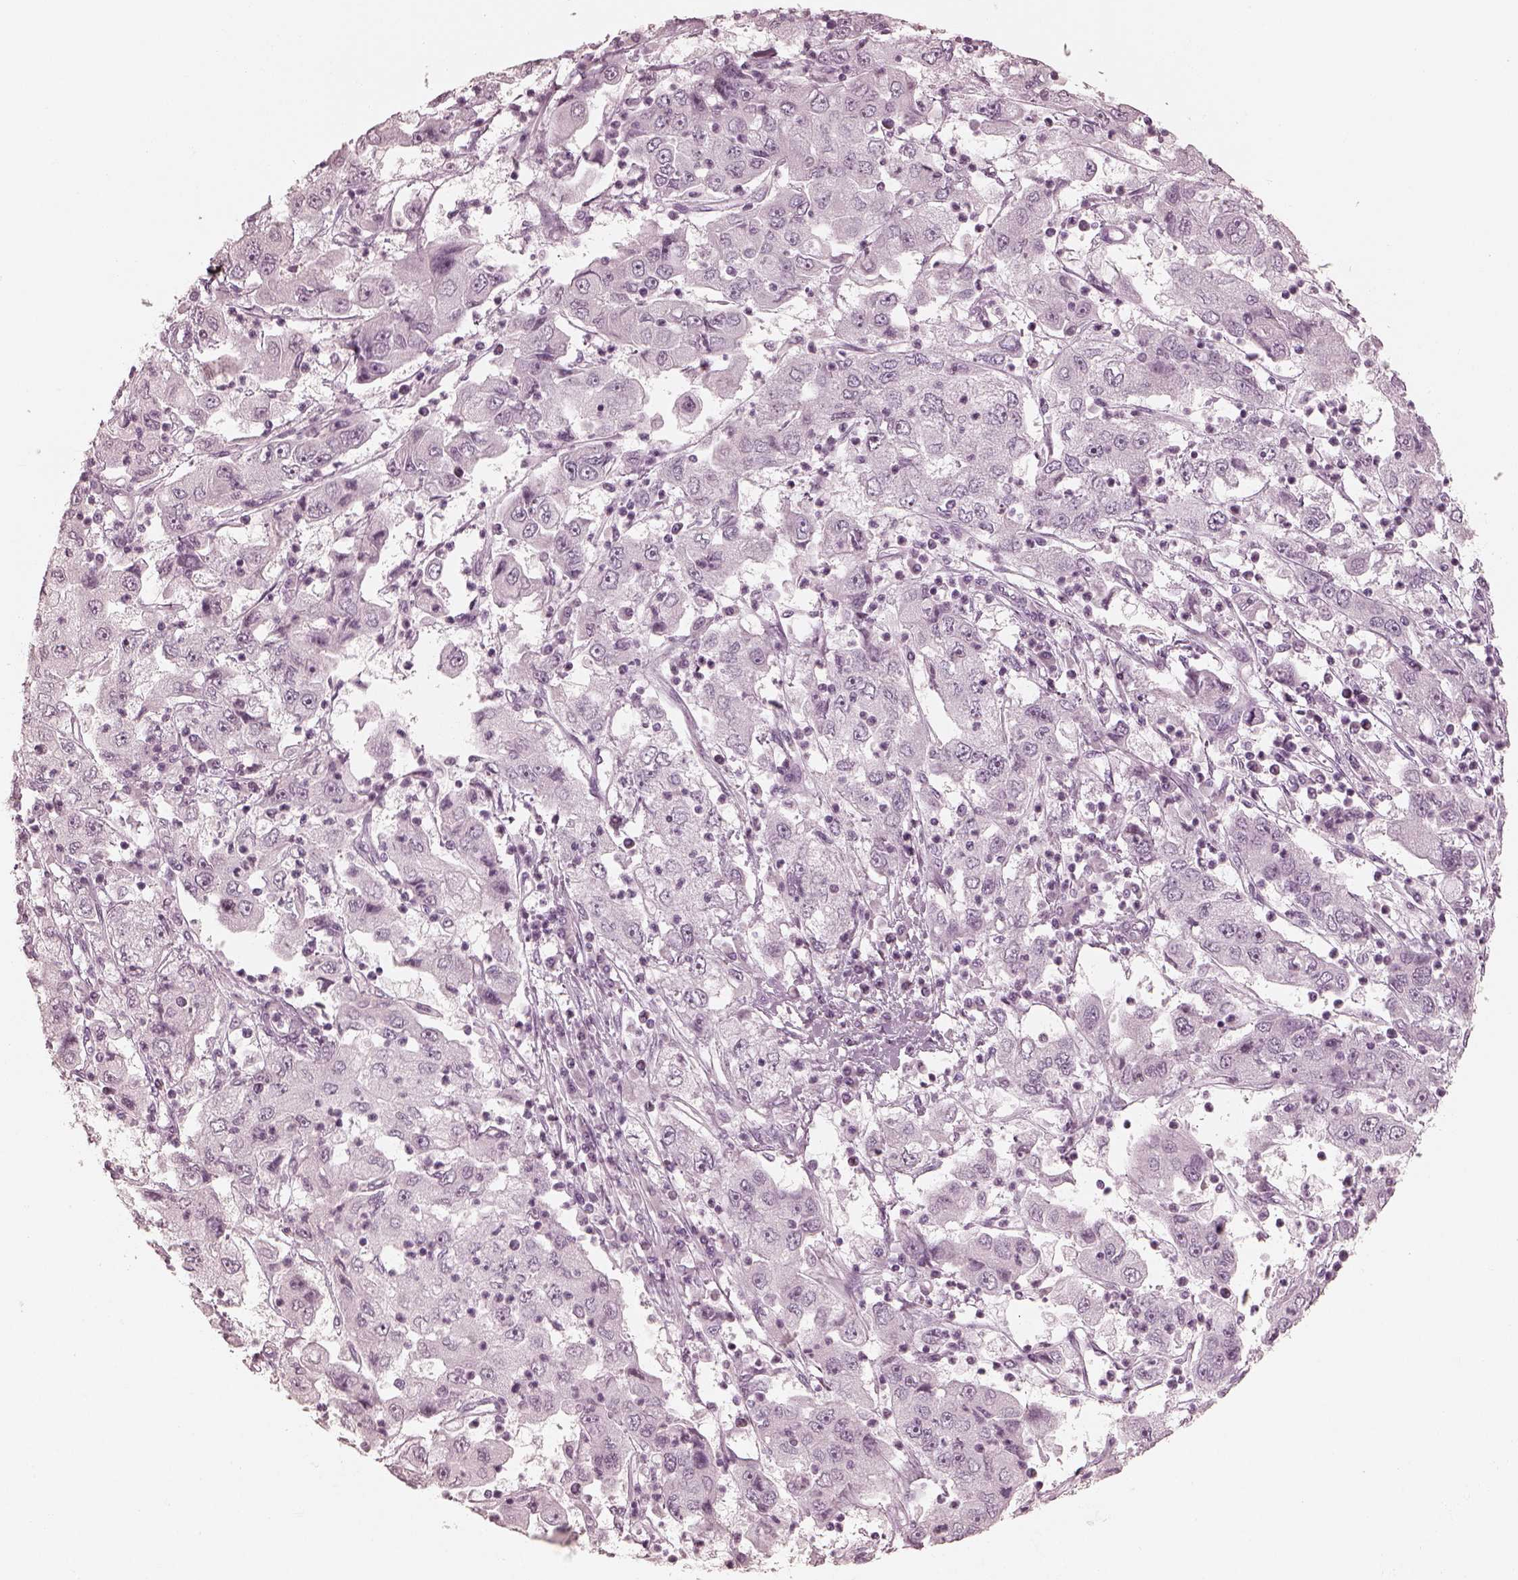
{"staining": {"intensity": "negative", "quantity": "none", "location": "none"}, "tissue": "cervical cancer", "cell_type": "Tumor cells", "image_type": "cancer", "snomed": [{"axis": "morphology", "description": "Squamous cell carcinoma, NOS"}, {"axis": "topography", "description": "Cervix"}], "caption": "The photomicrograph shows no staining of tumor cells in squamous cell carcinoma (cervical).", "gene": "CALR3", "patient": {"sex": "female", "age": 36}}